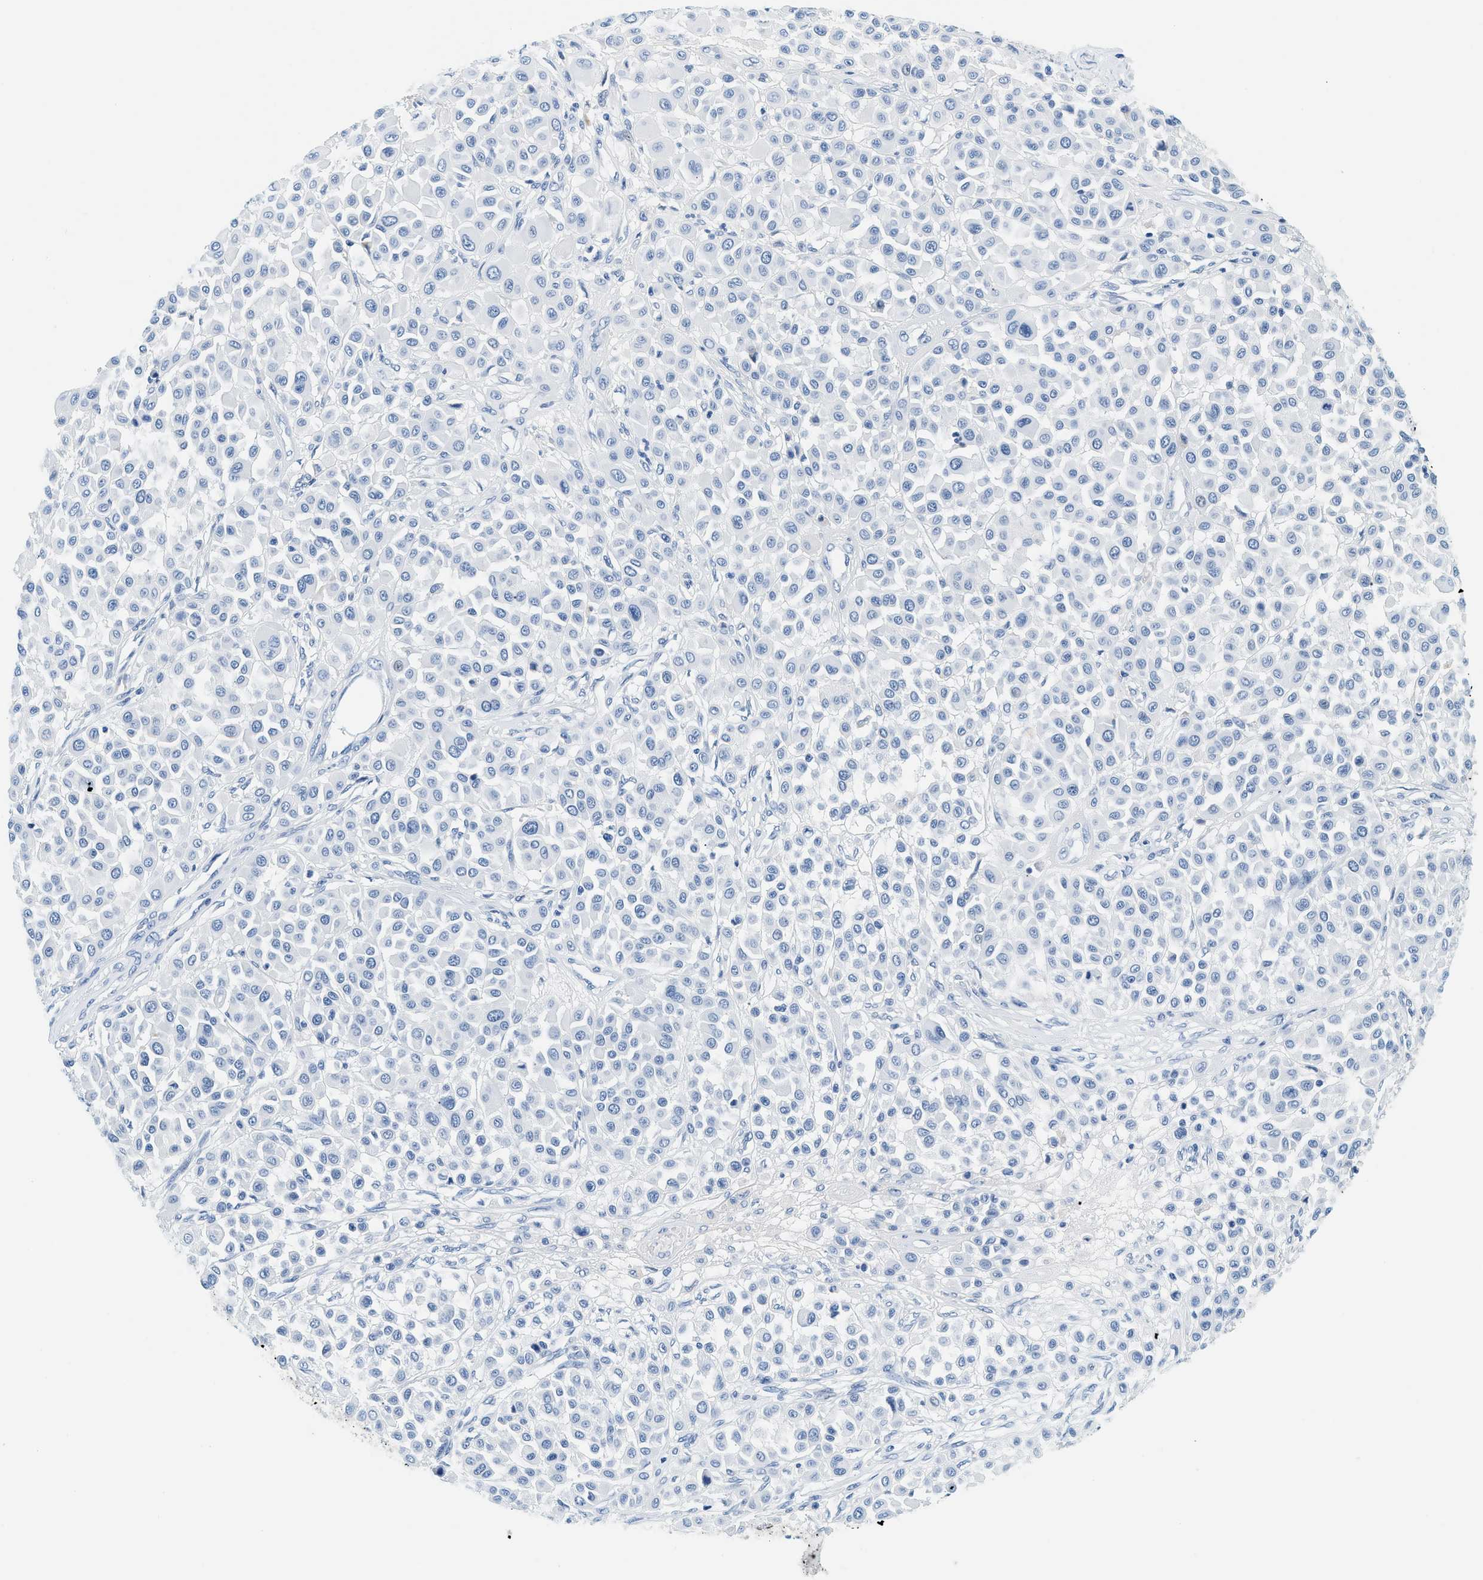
{"staining": {"intensity": "negative", "quantity": "none", "location": "none"}, "tissue": "melanoma", "cell_type": "Tumor cells", "image_type": "cancer", "snomed": [{"axis": "morphology", "description": "Malignant melanoma, Metastatic site"}, {"axis": "topography", "description": "Soft tissue"}], "caption": "High power microscopy histopathology image of an immunohistochemistry (IHC) photomicrograph of melanoma, revealing no significant positivity in tumor cells. The staining is performed using DAB brown chromogen with nuclei counter-stained in using hematoxylin.", "gene": "STXBP2", "patient": {"sex": "male", "age": 41}}